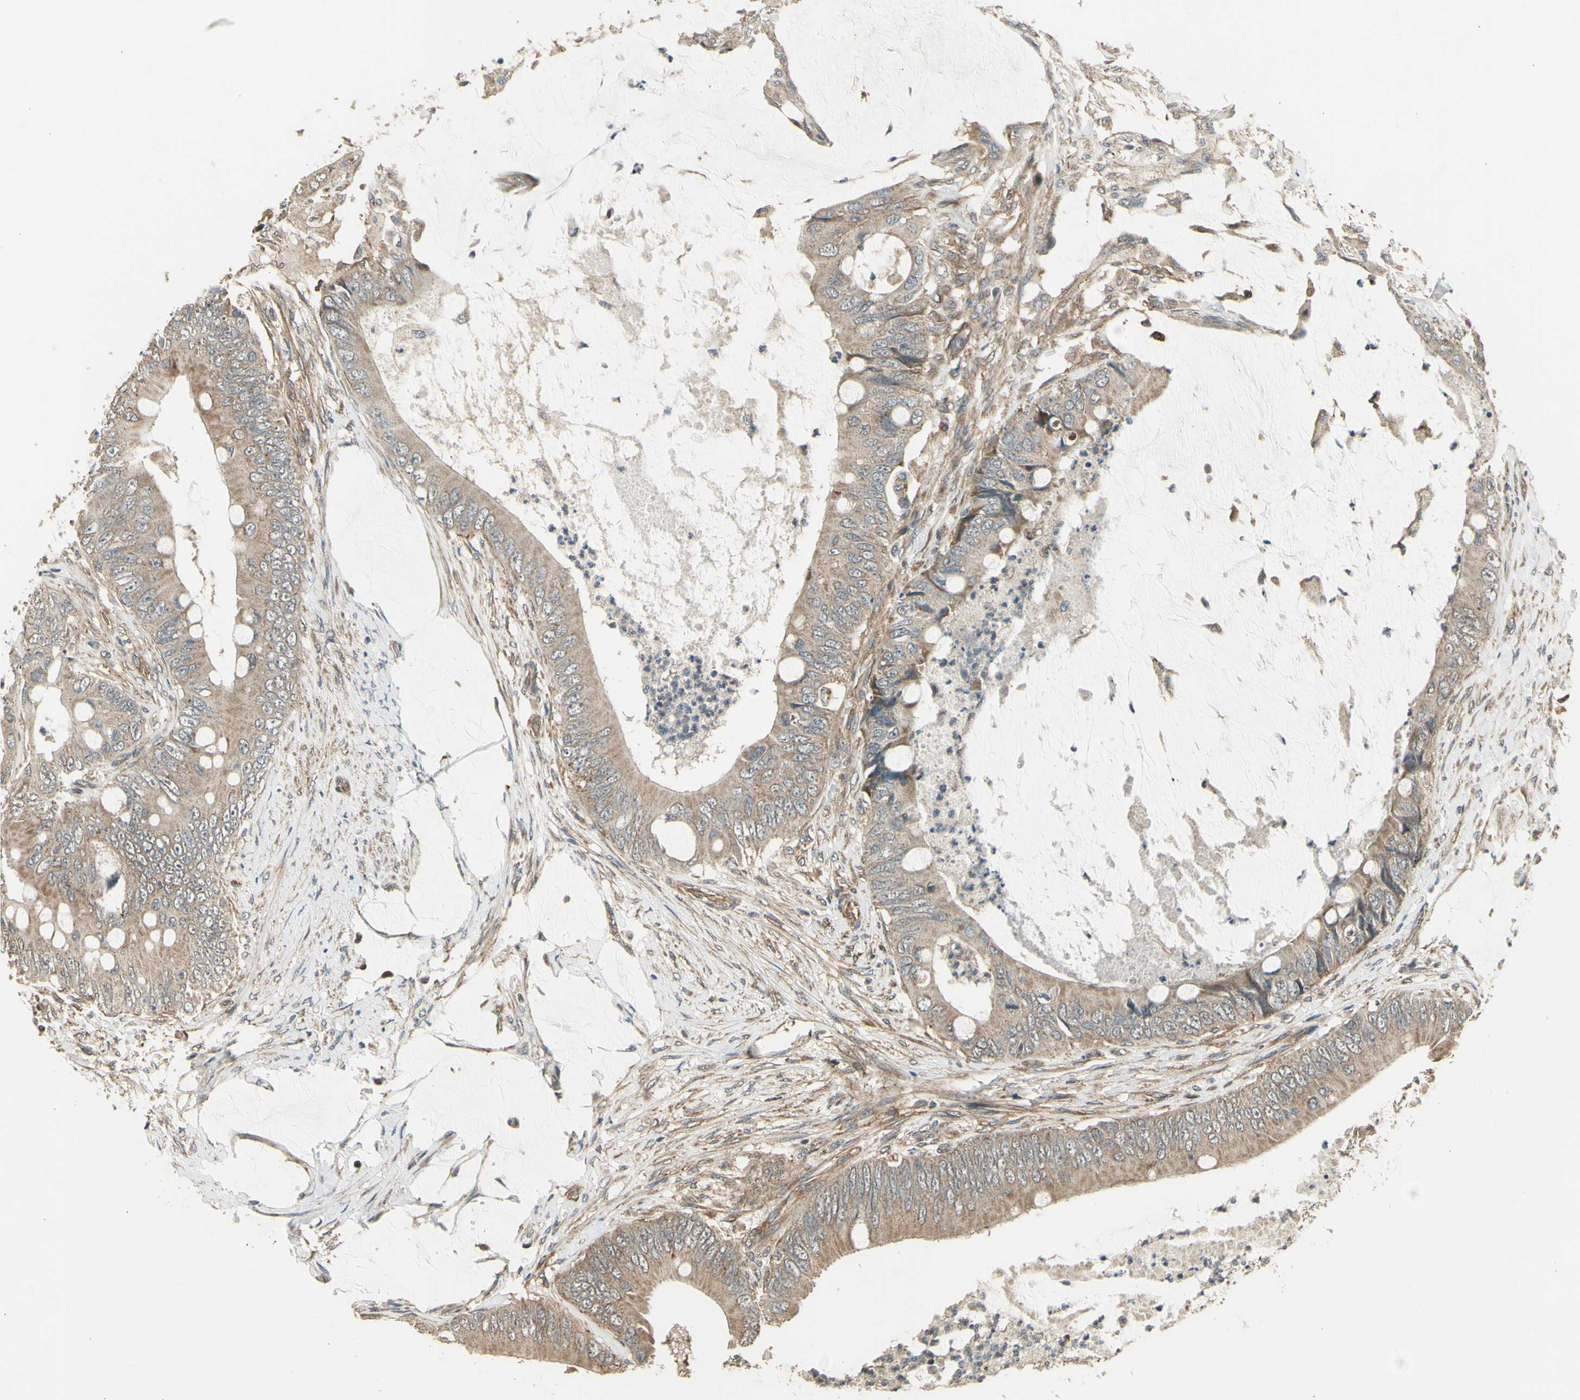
{"staining": {"intensity": "moderate", "quantity": ">75%", "location": "cytoplasmic/membranous"}, "tissue": "colorectal cancer", "cell_type": "Tumor cells", "image_type": "cancer", "snomed": [{"axis": "morphology", "description": "Adenocarcinoma, NOS"}, {"axis": "topography", "description": "Rectum"}], "caption": "The histopathology image demonstrates immunohistochemical staining of colorectal adenocarcinoma. There is moderate cytoplasmic/membranous expression is identified in about >75% of tumor cells.", "gene": "EFNB2", "patient": {"sex": "female", "age": 77}}